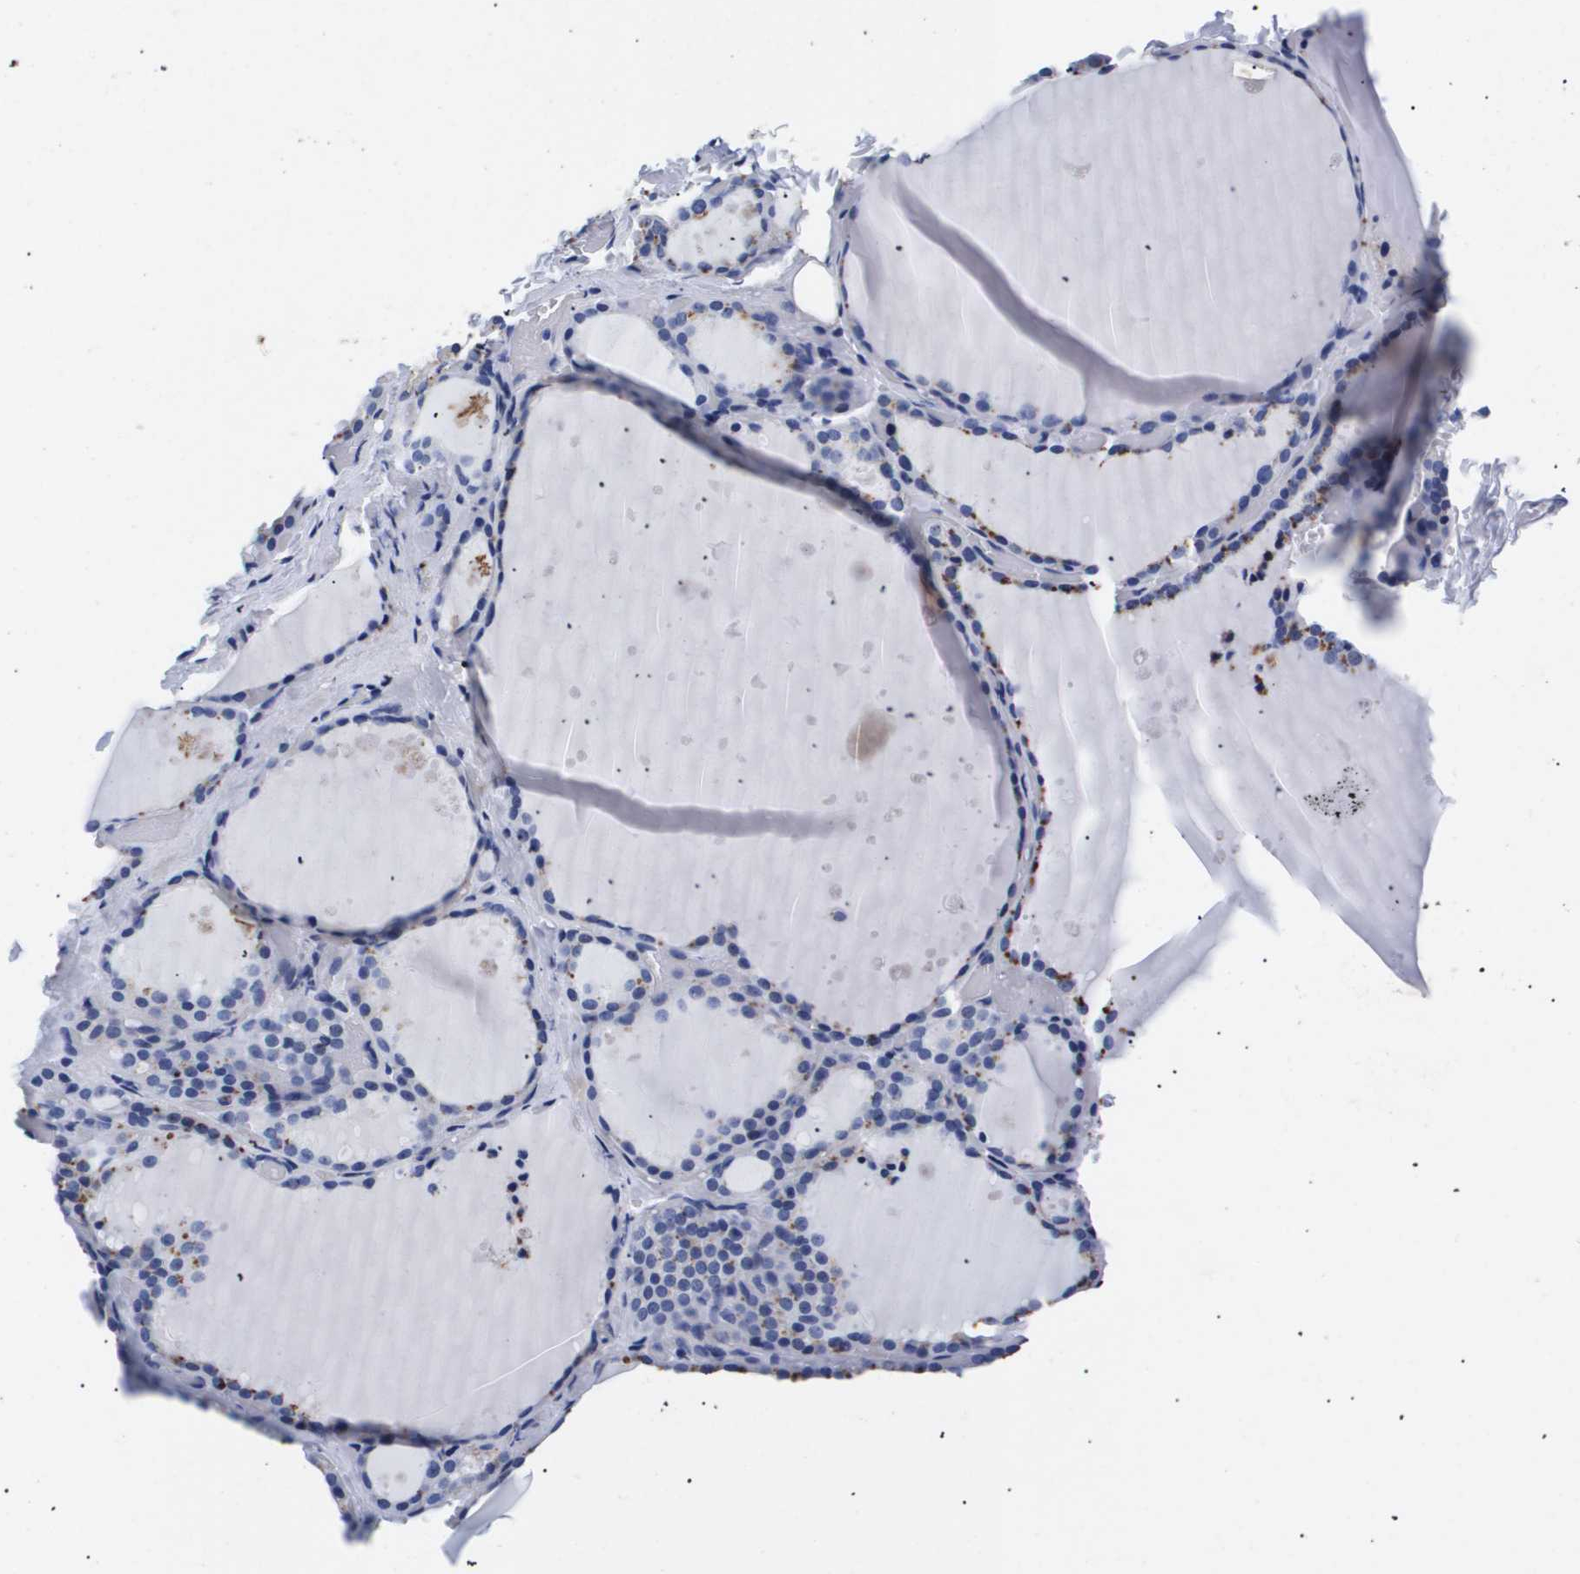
{"staining": {"intensity": "negative", "quantity": "none", "location": "none"}, "tissue": "thyroid gland", "cell_type": "Glandular cells", "image_type": "normal", "snomed": [{"axis": "morphology", "description": "Normal tissue, NOS"}, {"axis": "topography", "description": "Thyroid gland"}], "caption": "IHC image of benign thyroid gland: human thyroid gland stained with DAB shows no significant protein positivity in glandular cells.", "gene": "ATP6V0A4", "patient": {"sex": "female", "age": 44}}